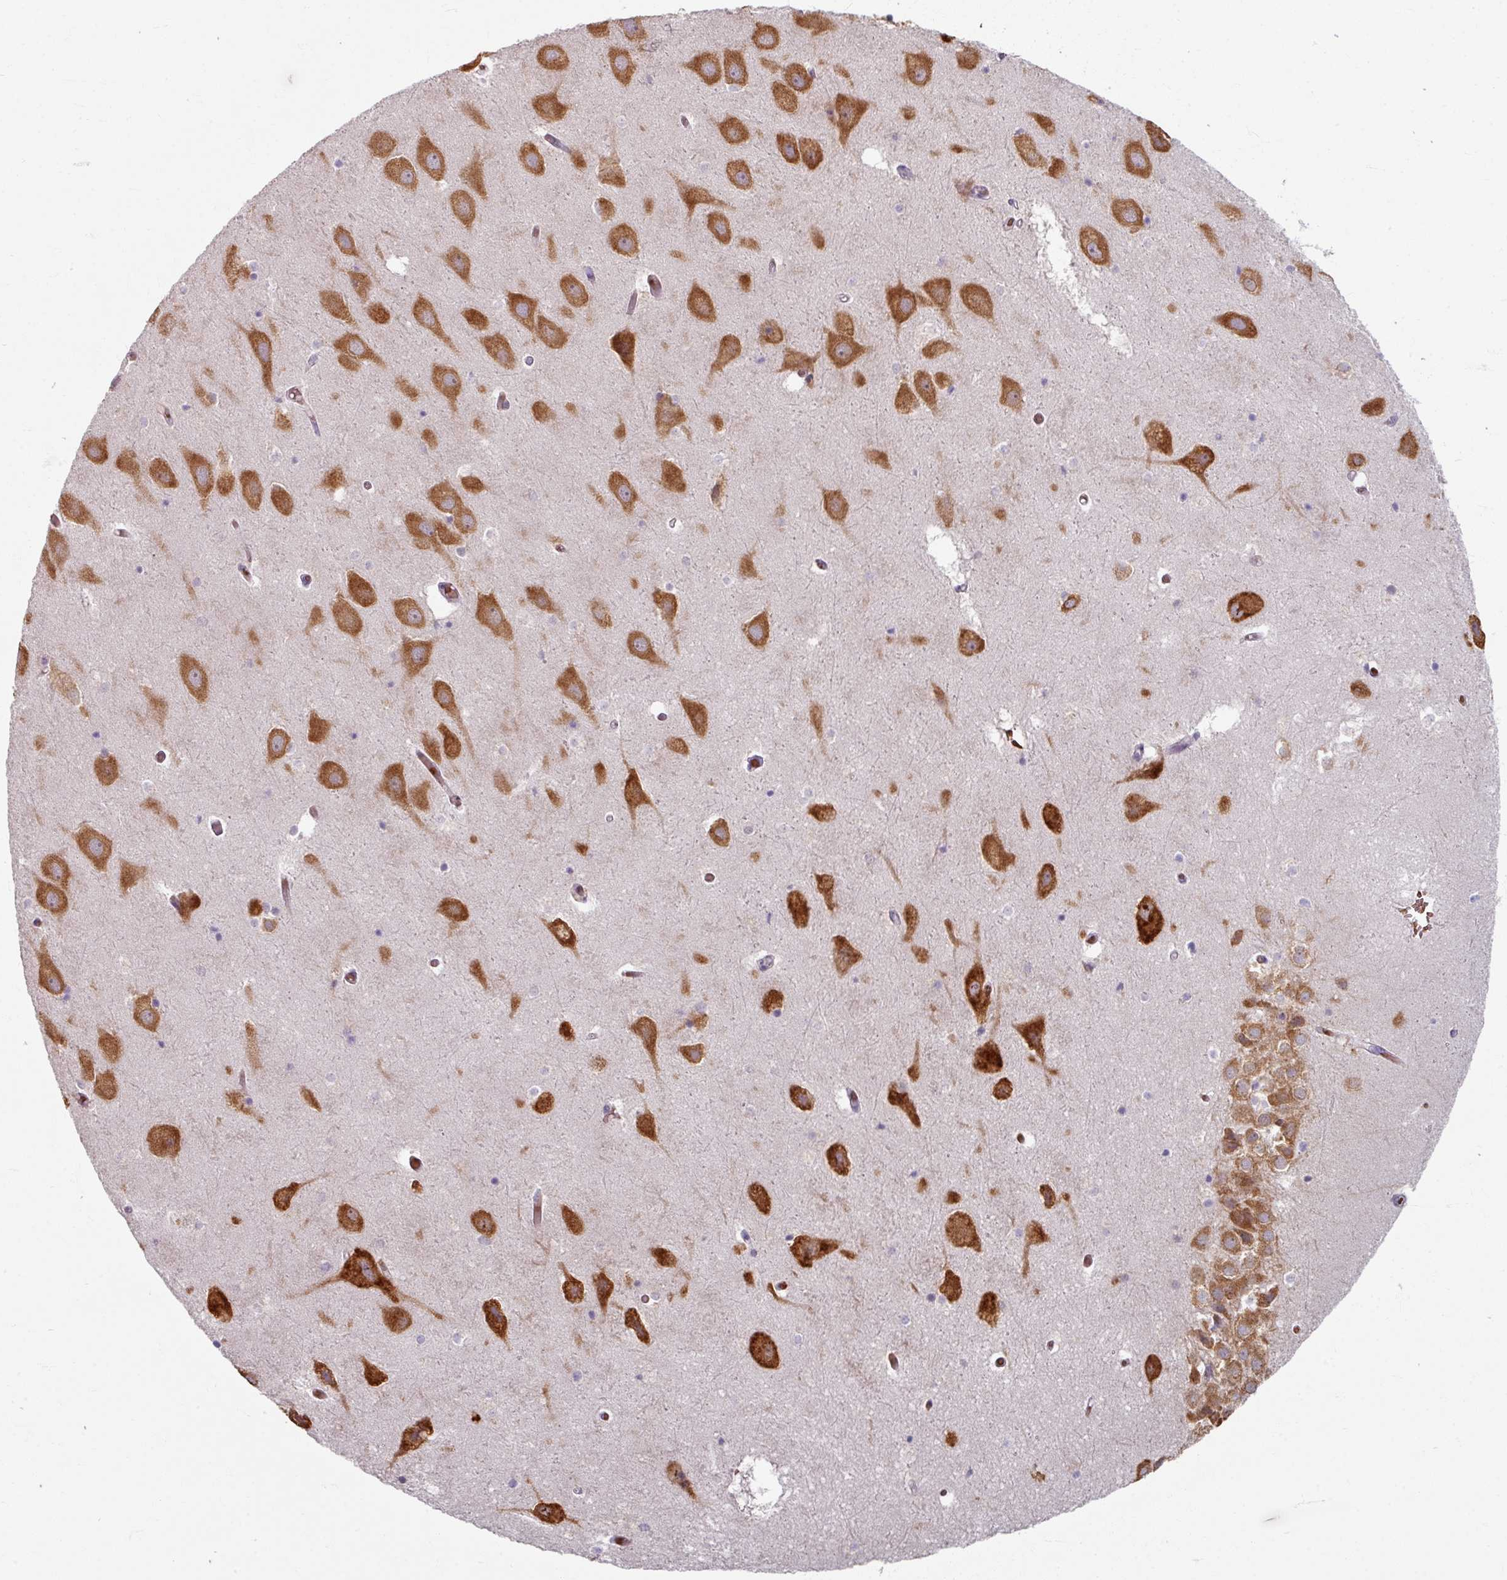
{"staining": {"intensity": "moderate", "quantity": "<25%", "location": "cytoplasmic/membranous"}, "tissue": "hippocampus", "cell_type": "Glial cells", "image_type": "normal", "snomed": [{"axis": "morphology", "description": "Normal tissue, NOS"}, {"axis": "topography", "description": "Hippocampus"}], "caption": "The micrograph reveals a brown stain indicating the presence of a protein in the cytoplasmic/membranous of glial cells in hippocampus.", "gene": "KMT5C", "patient": {"sex": "female", "age": 52}}